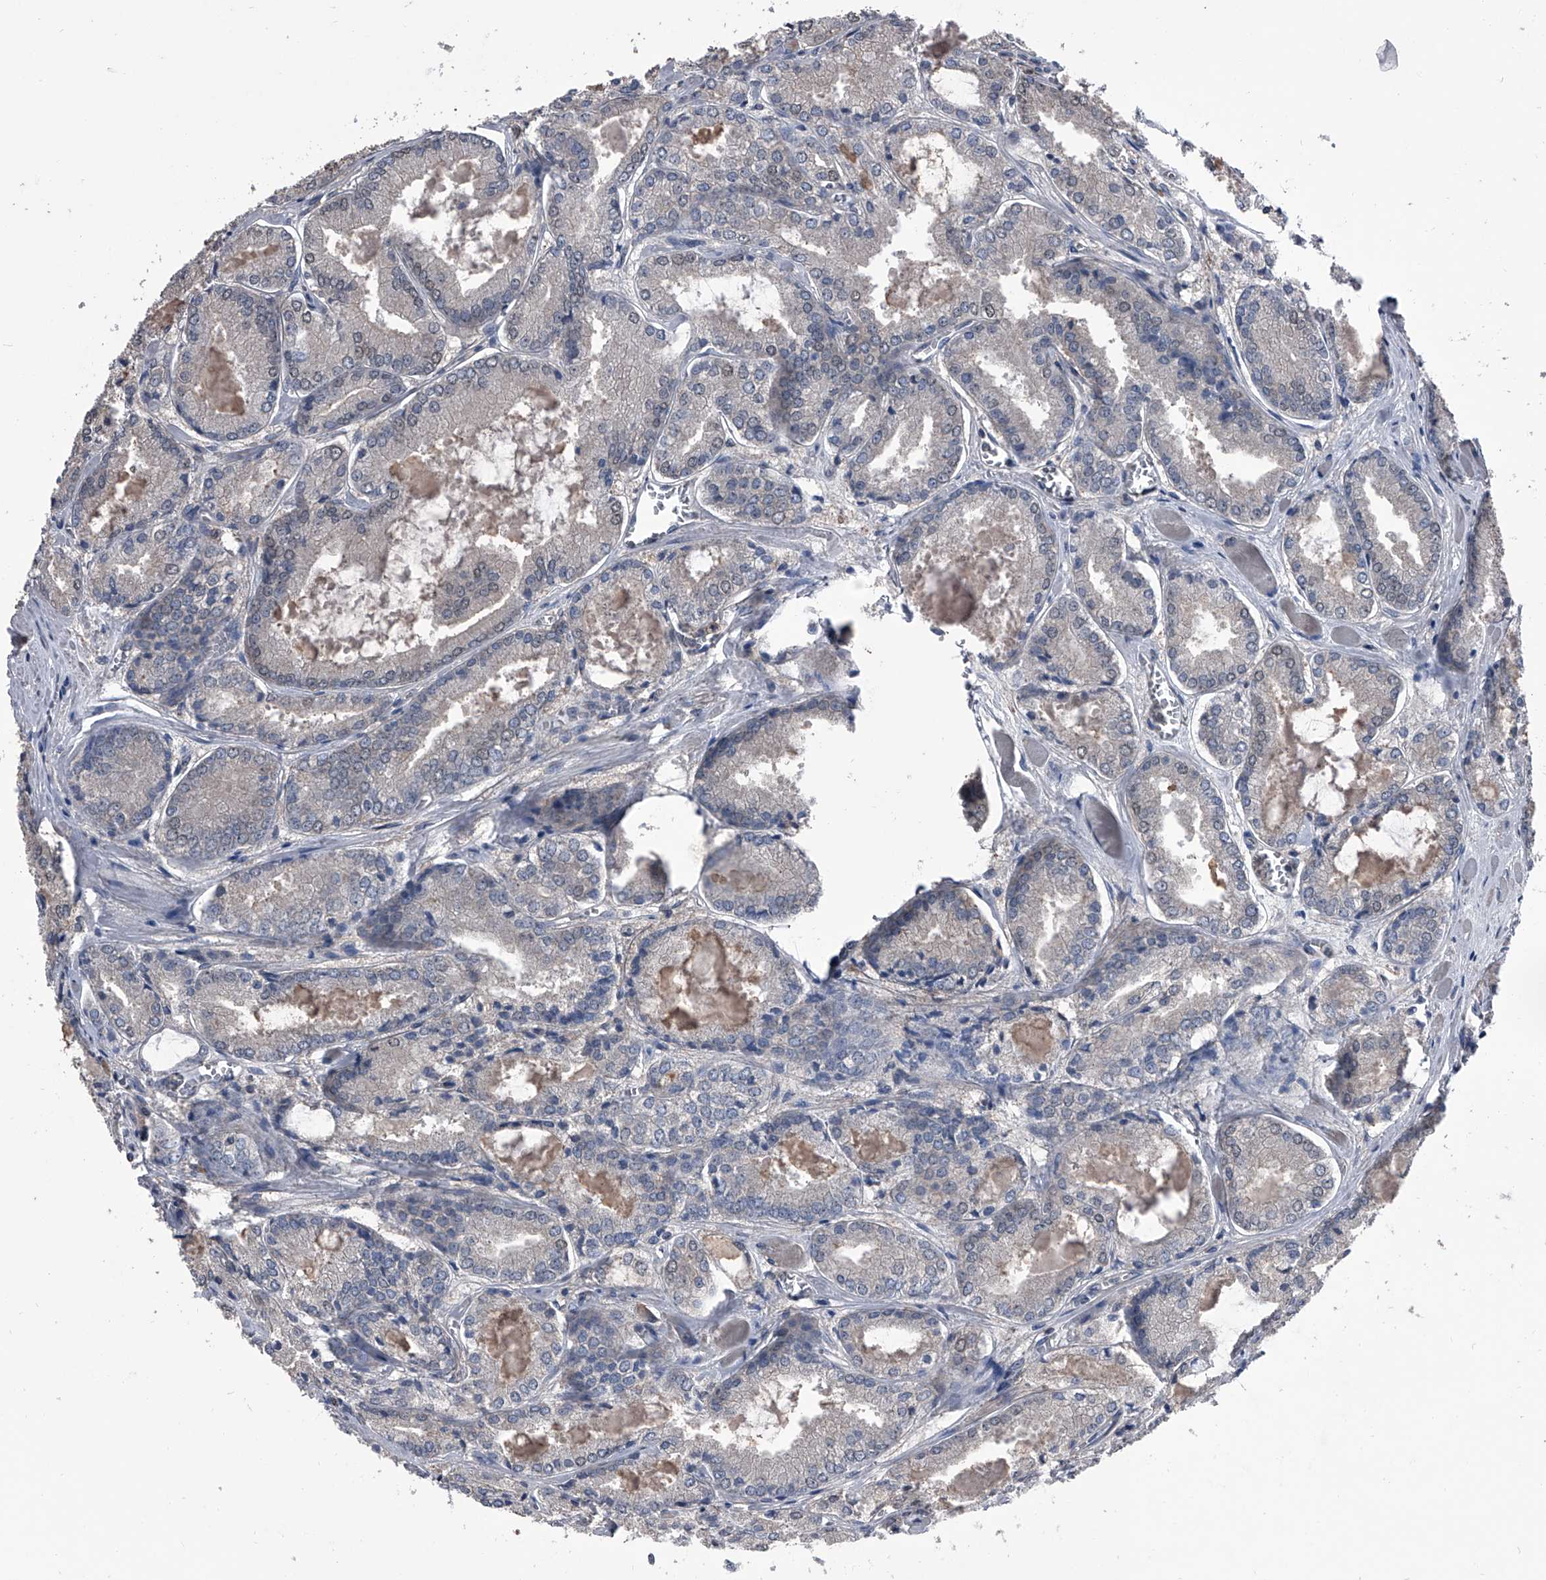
{"staining": {"intensity": "negative", "quantity": "none", "location": "none"}, "tissue": "prostate cancer", "cell_type": "Tumor cells", "image_type": "cancer", "snomed": [{"axis": "morphology", "description": "Adenocarcinoma, Low grade"}, {"axis": "topography", "description": "Prostate"}], "caption": "Image shows no protein expression in tumor cells of prostate adenocarcinoma (low-grade) tissue. Nuclei are stained in blue.", "gene": "PIP5K1A", "patient": {"sex": "male", "age": 67}}